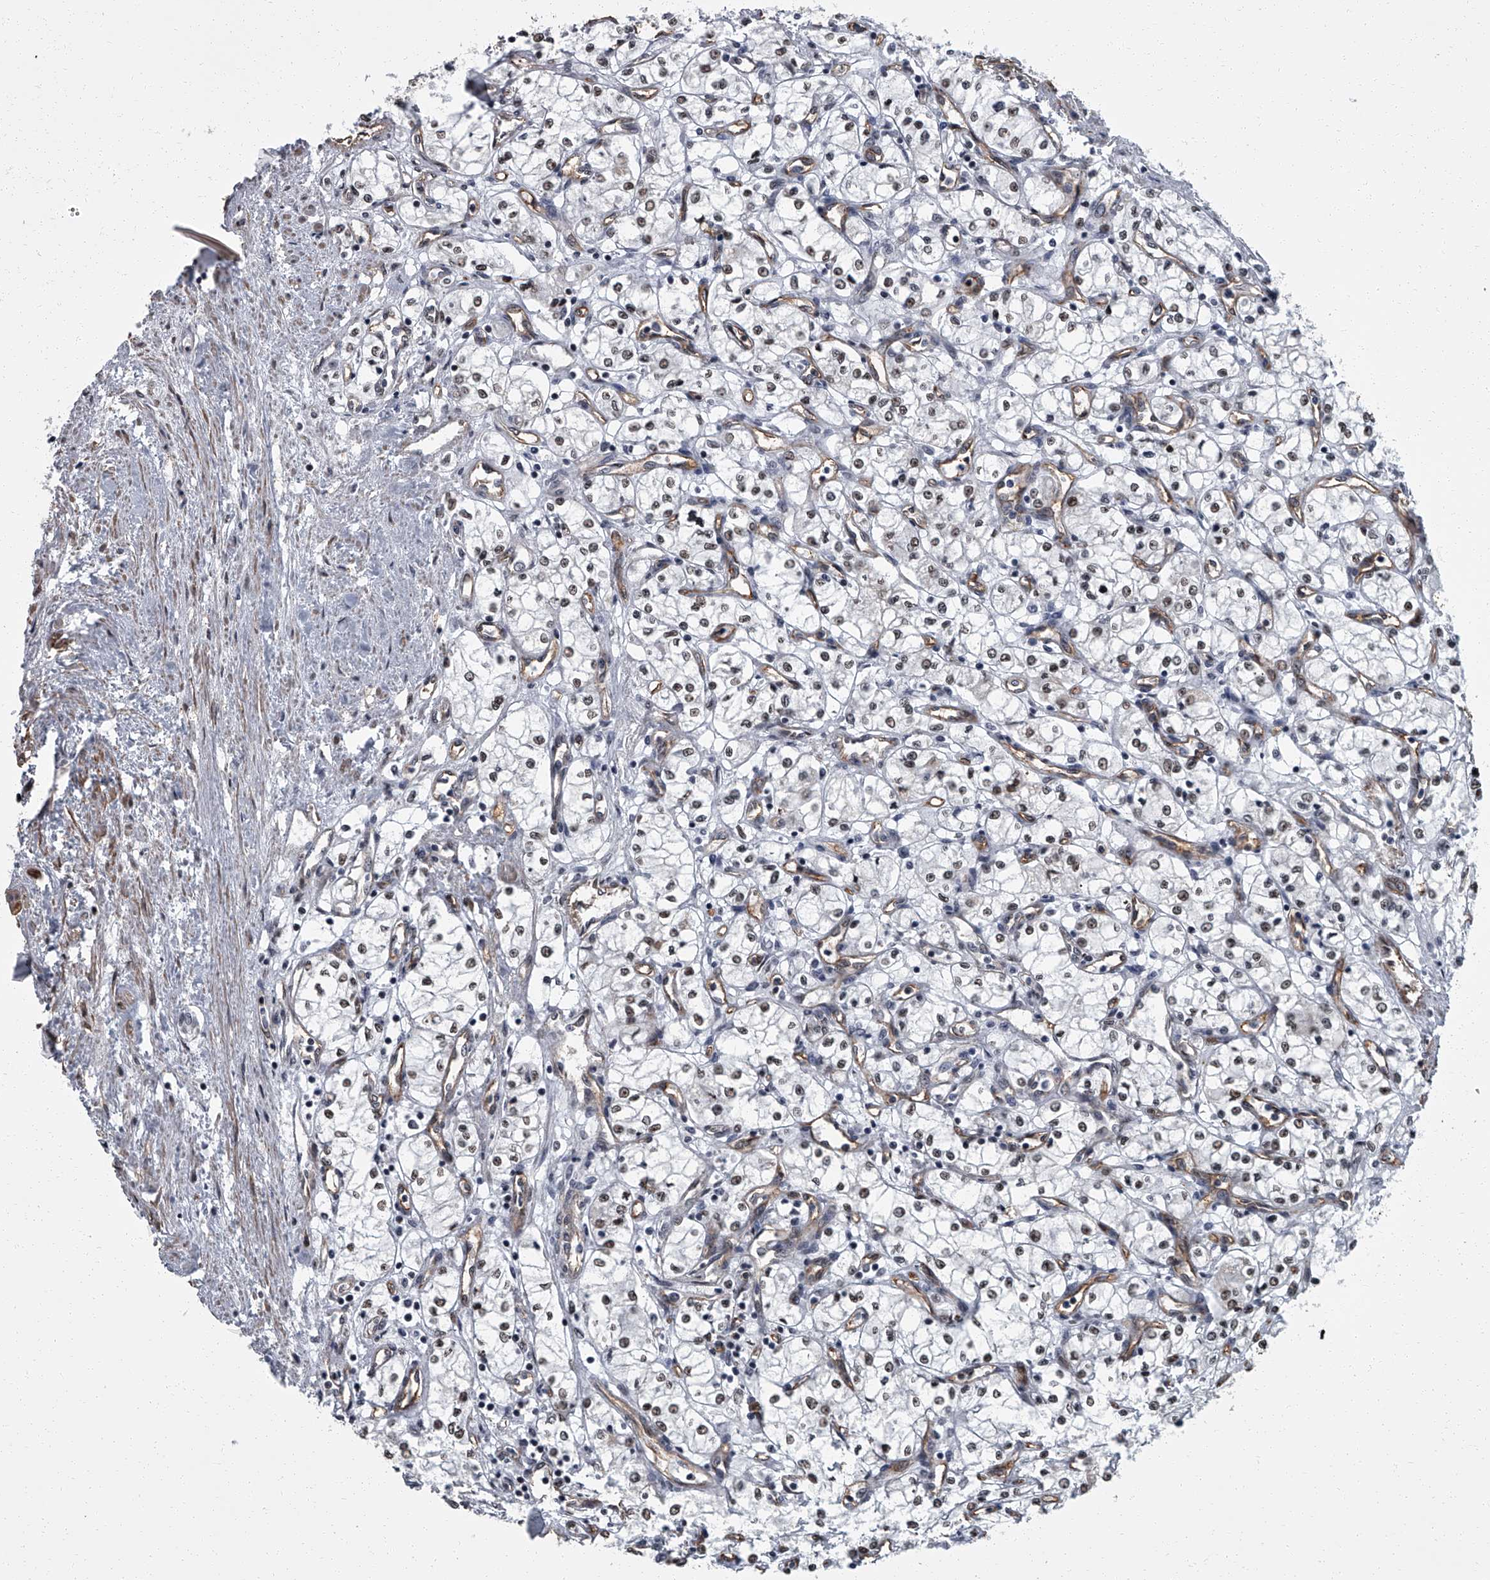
{"staining": {"intensity": "weak", "quantity": "<25%", "location": "nuclear"}, "tissue": "renal cancer", "cell_type": "Tumor cells", "image_type": "cancer", "snomed": [{"axis": "morphology", "description": "Adenocarcinoma, NOS"}, {"axis": "topography", "description": "Kidney"}], "caption": "The micrograph displays no staining of tumor cells in renal adenocarcinoma.", "gene": "ZNF518B", "patient": {"sex": "male", "age": 59}}